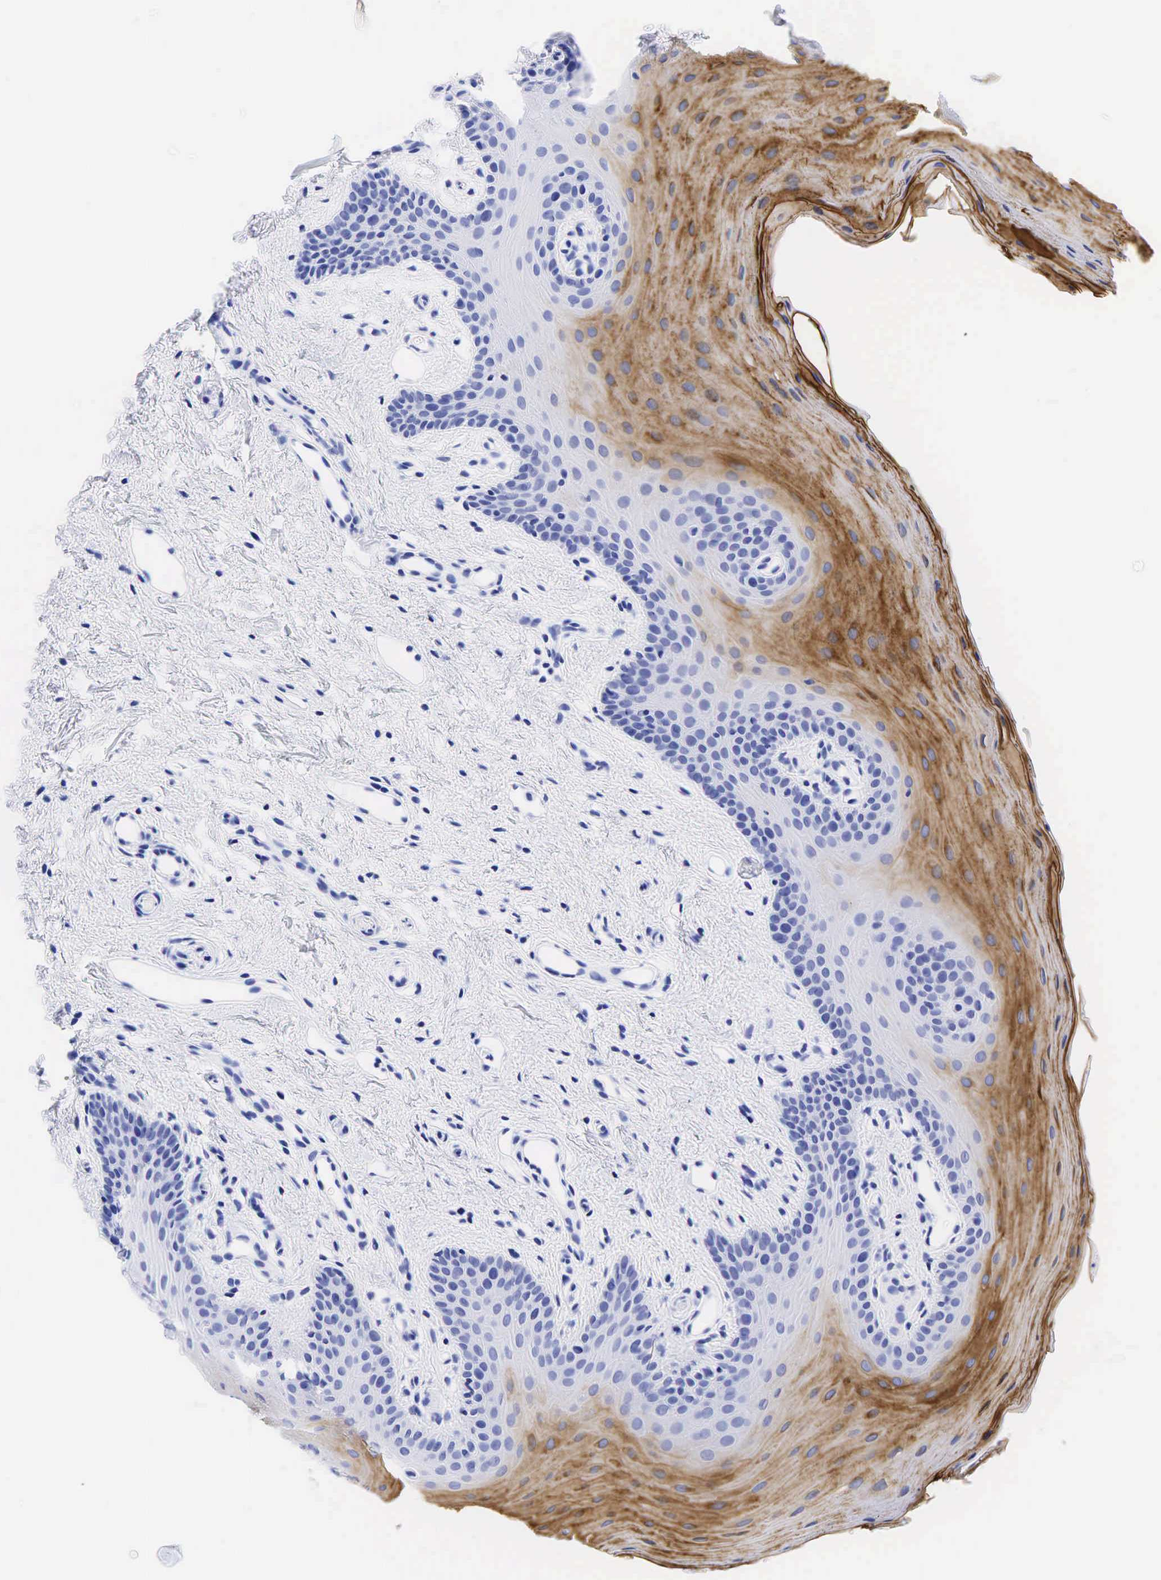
{"staining": {"intensity": "moderate", "quantity": "25%-75%", "location": "cytoplasmic/membranous"}, "tissue": "oral mucosa", "cell_type": "Squamous epithelial cells", "image_type": "normal", "snomed": [{"axis": "morphology", "description": "Normal tissue, NOS"}, {"axis": "topography", "description": "Oral tissue"}], "caption": "Immunohistochemical staining of benign oral mucosa shows medium levels of moderate cytoplasmic/membranous expression in about 25%-75% of squamous epithelial cells. (brown staining indicates protein expression, while blue staining denotes nuclei).", "gene": "CEACAM5", "patient": {"sex": "male", "age": 14}}